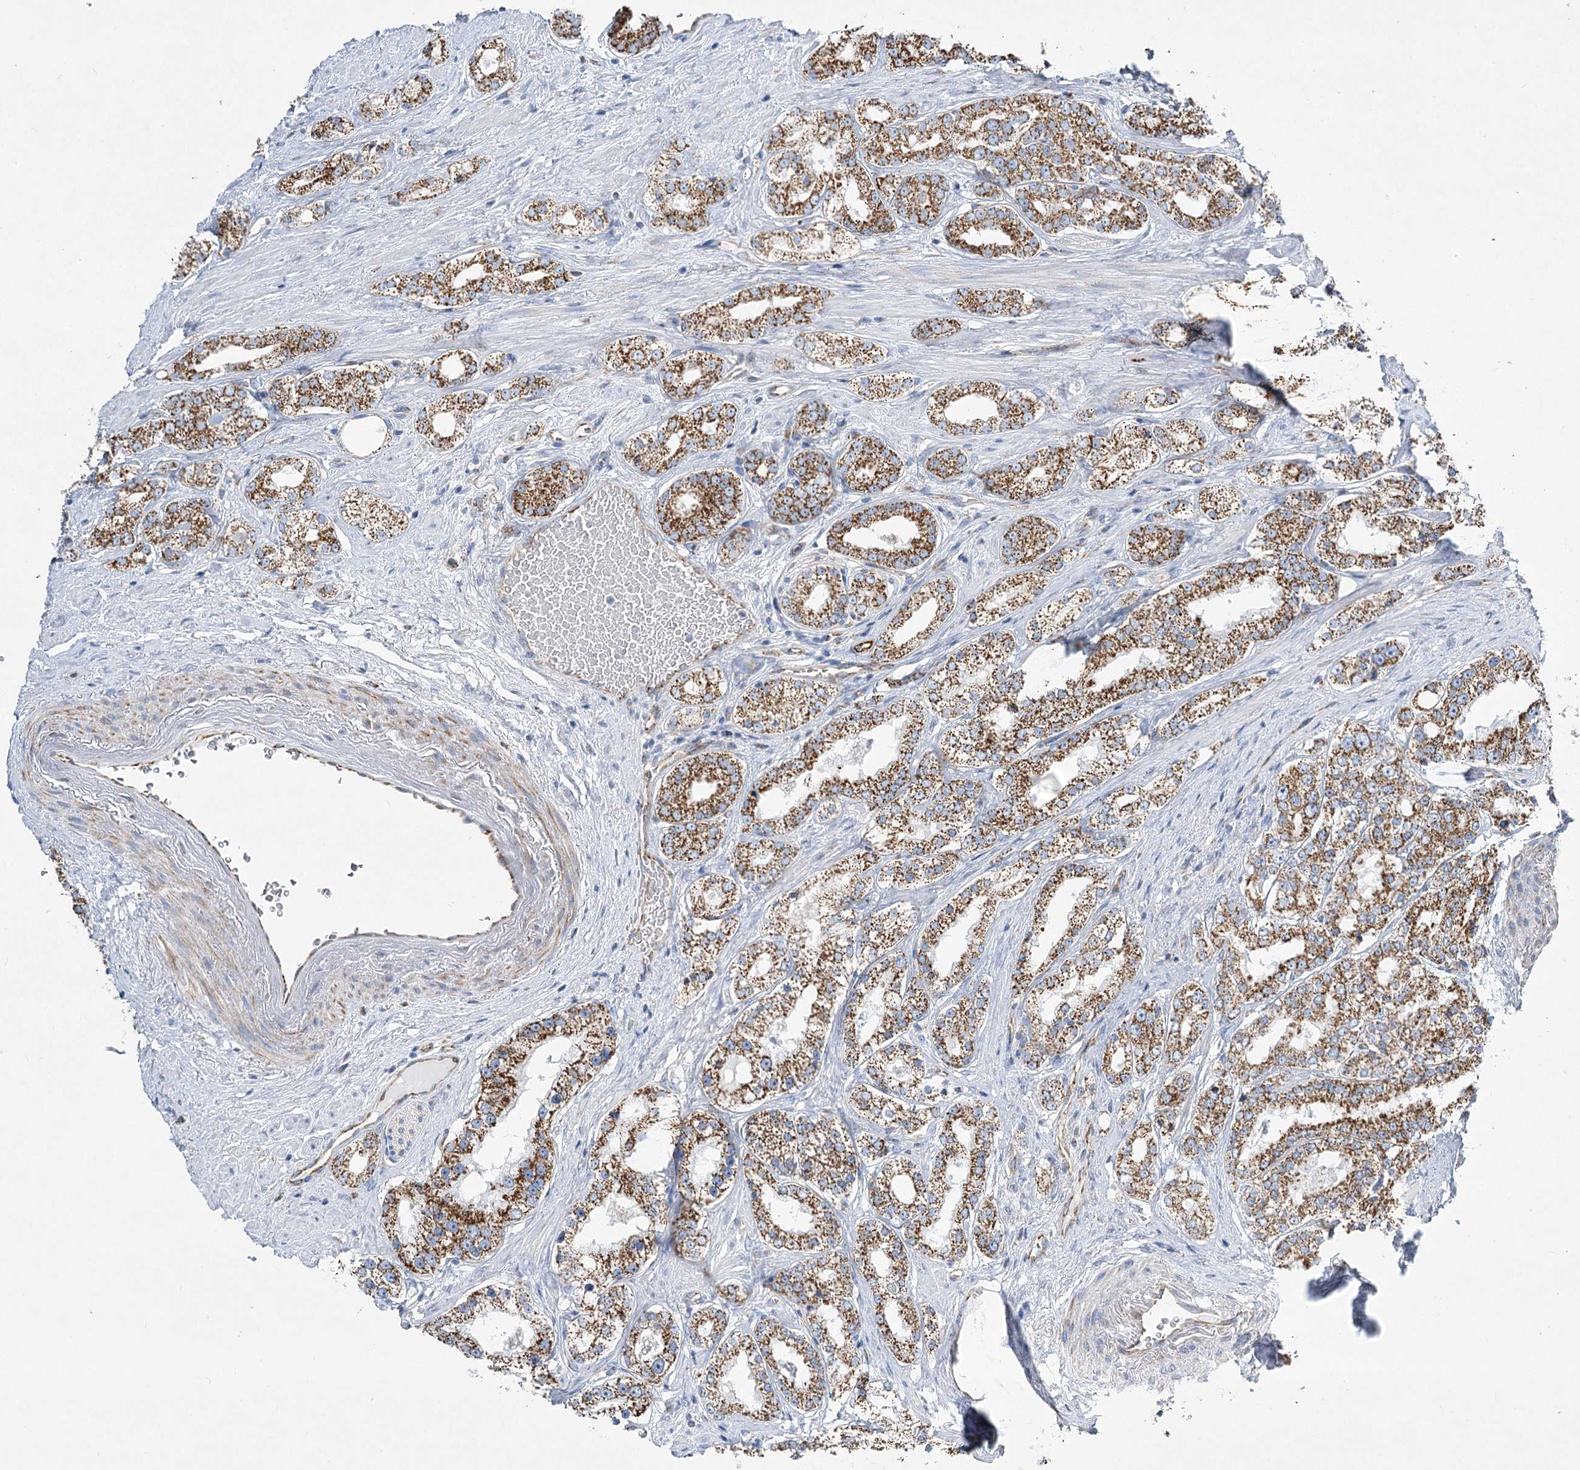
{"staining": {"intensity": "strong", "quantity": ">75%", "location": "cytoplasmic/membranous"}, "tissue": "prostate cancer", "cell_type": "Tumor cells", "image_type": "cancer", "snomed": [{"axis": "morphology", "description": "Normal tissue, NOS"}, {"axis": "morphology", "description": "Adenocarcinoma, High grade"}, {"axis": "topography", "description": "Prostate"}], "caption": "Immunohistochemistry of human prostate cancer (adenocarcinoma (high-grade)) displays high levels of strong cytoplasmic/membranous expression in about >75% of tumor cells.", "gene": "DHTKD1", "patient": {"sex": "male", "age": 83}}